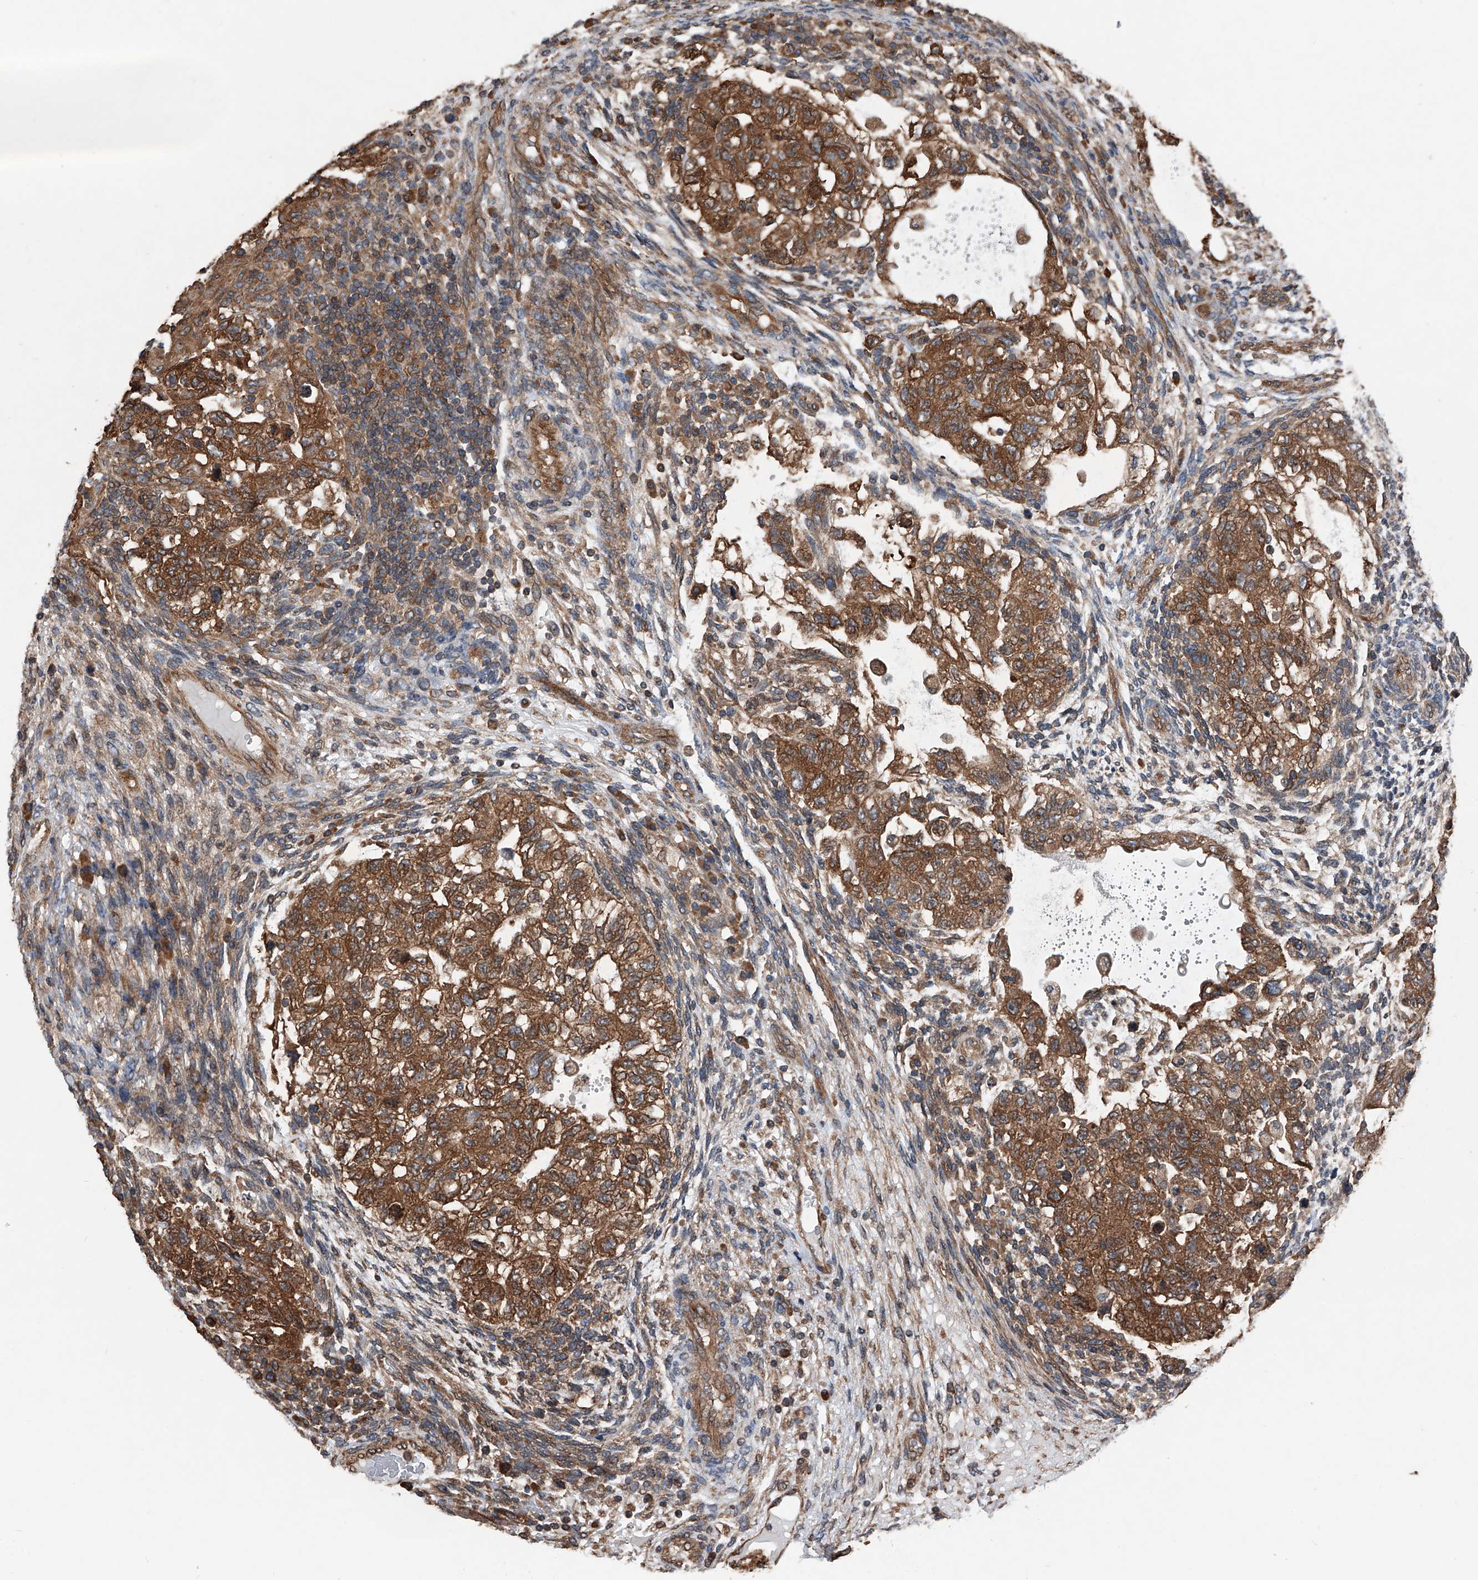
{"staining": {"intensity": "strong", "quantity": ">75%", "location": "cytoplasmic/membranous"}, "tissue": "testis cancer", "cell_type": "Tumor cells", "image_type": "cancer", "snomed": [{"axis": "morphology", "description": "Carcinoma, Embryonal, NOS"}, {"axis": "topography", "description": "Testis"}], "caption": "There is high levels of strong cytoplasmic/membranous positivity in tumor cells of testis cancer (embryonal carcinoma), as demonstrated by immunohistochemical staining (brown color).", "gene": "KCNJ2", "patient": {"sex": "male", "age": 36}}